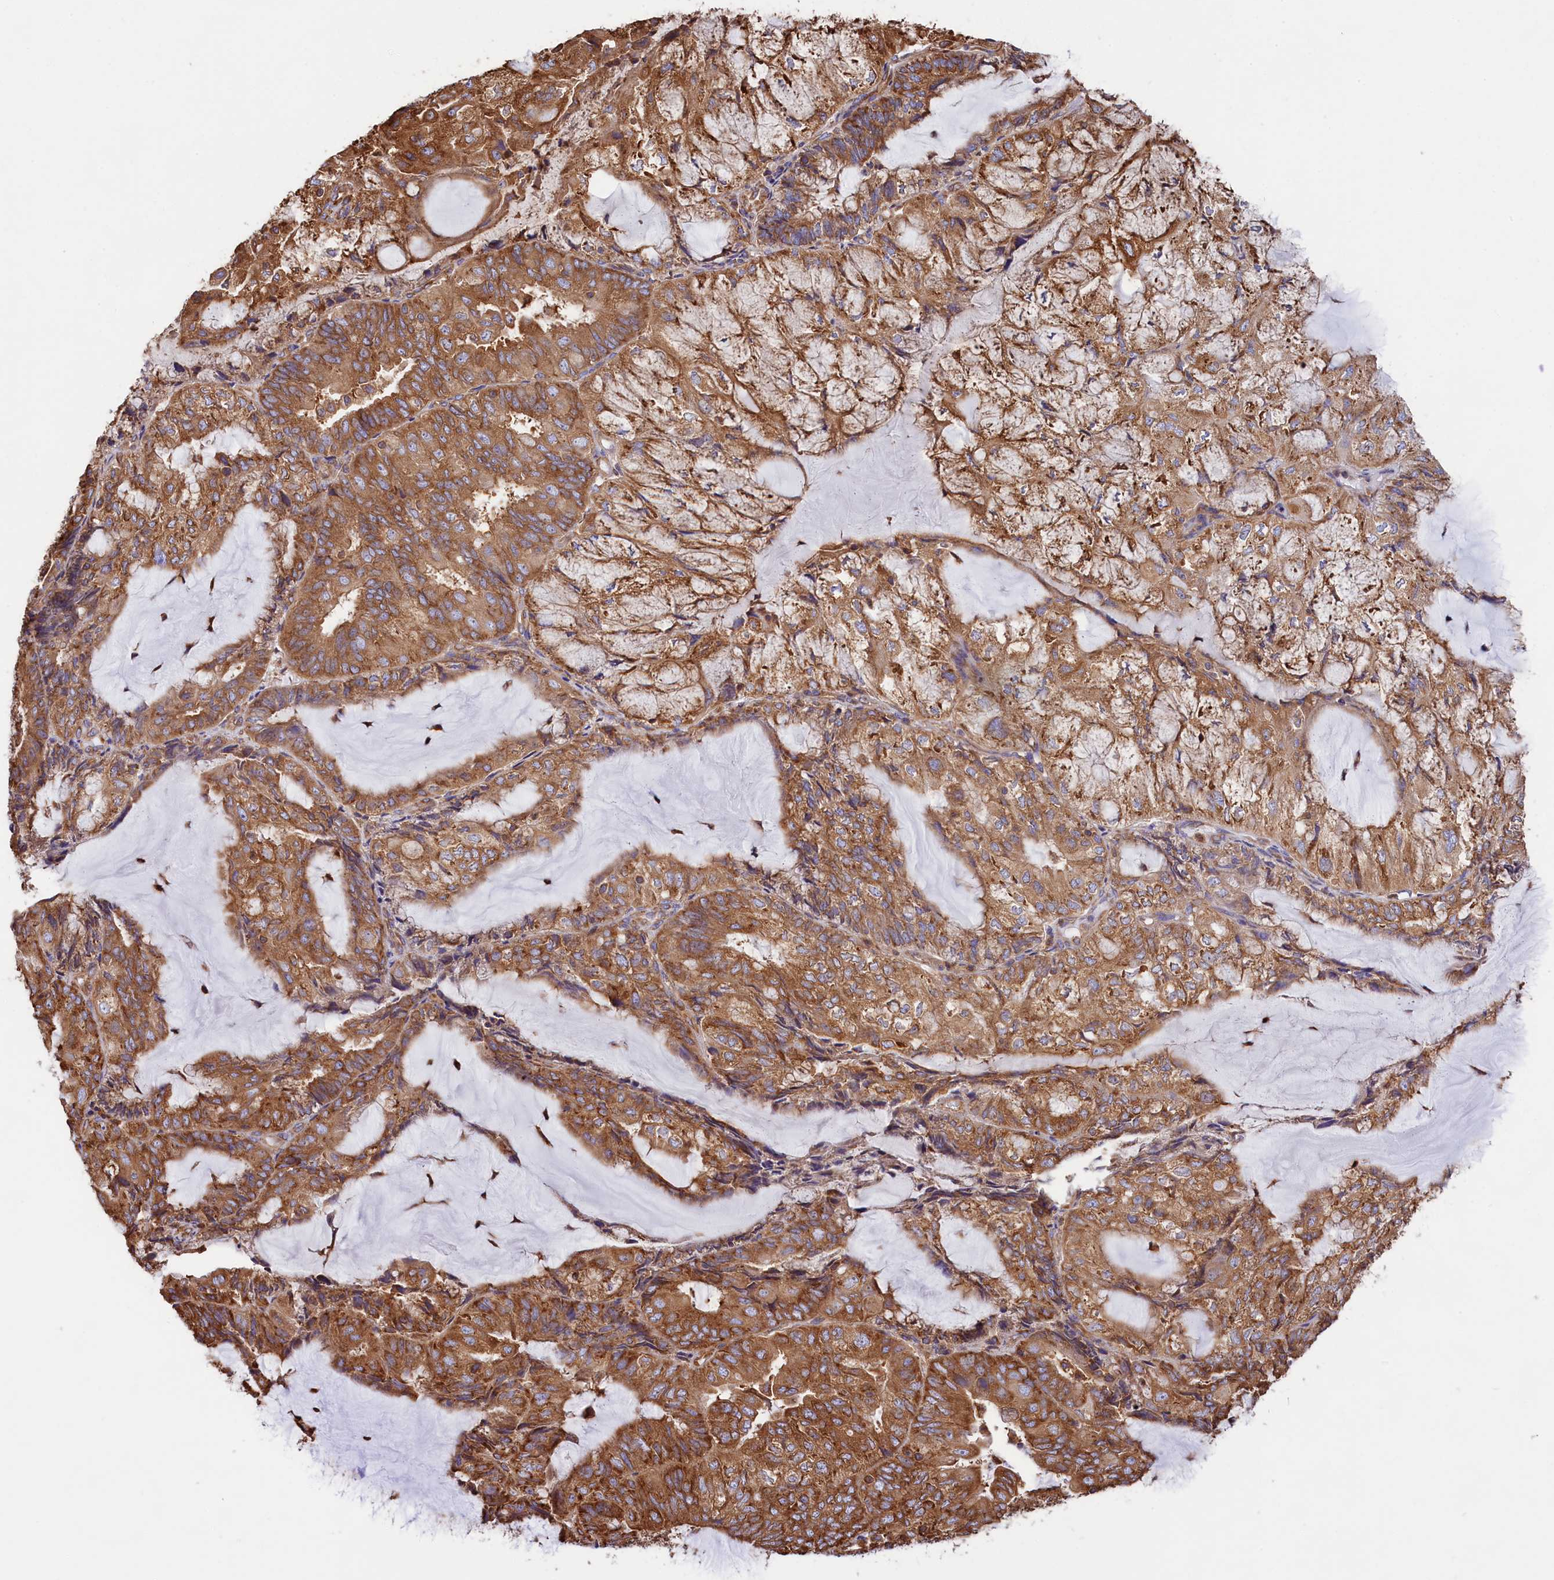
{"staining": {"intensity": "moderate", "quantity": ">75%", "location": "cytoplasmic/membranous"}, "tissue": "endometrial cancer", "cell_type": "Tumor cells", "image_type": "cancer", "snomed": [{"axis": "morphology", "description": "Adenocarcinoma, NOS"}, {"axis": "topography", "description": "Endometrium"}], "caption": "Immunohistochemistry image of human endometrial cancer (adenocarcinoma) stained for a protein (brown), which displays medium levels of moderate cytoplasmic/membranous expression in about >75% of tumor cells.", "gene": "GYS1", "patient": {"sex": "female", "age": 81}}